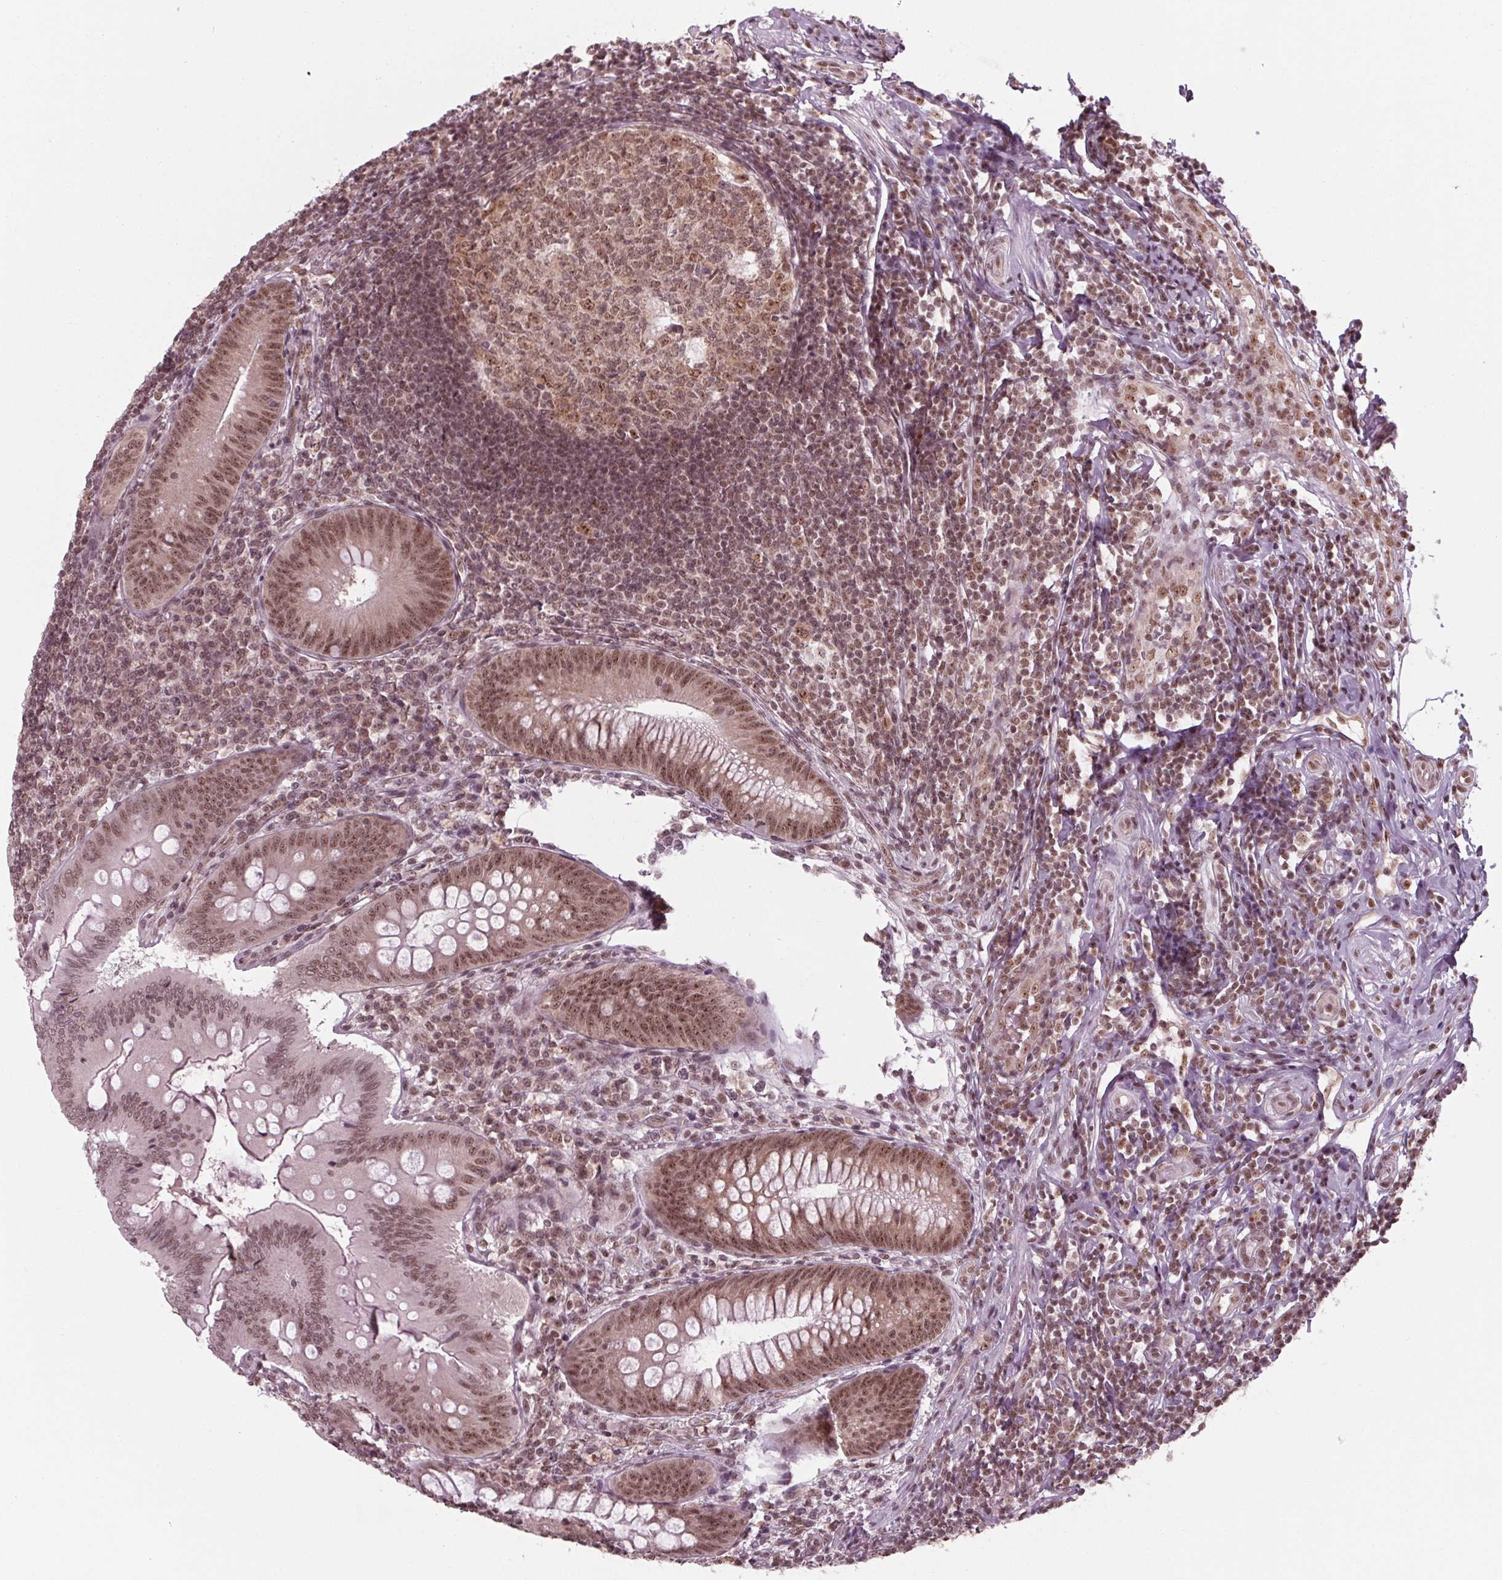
{"staining": {"intensity": "moderate", "quantity": ">75%", "location": "nuclear"}, "tissue": "appendix", "cell_type": "Glandular cells", "image_type": "normal", "snomed": [{"axis": "morphology", "description": "Normal tissue, NOS"}, {"axis": "morphology", "description": "Inflammation, NOS"}, {"axis": "topography", "description": "Appendix"}], "caption": "Unremarkable appendix shows moderate nuclear expression in approximately >75% of glandular cells (IHC, brightfield microscopy, high magnification)..", "gene": "DDX41", "patient": {"sex": "male", "age": 16}}